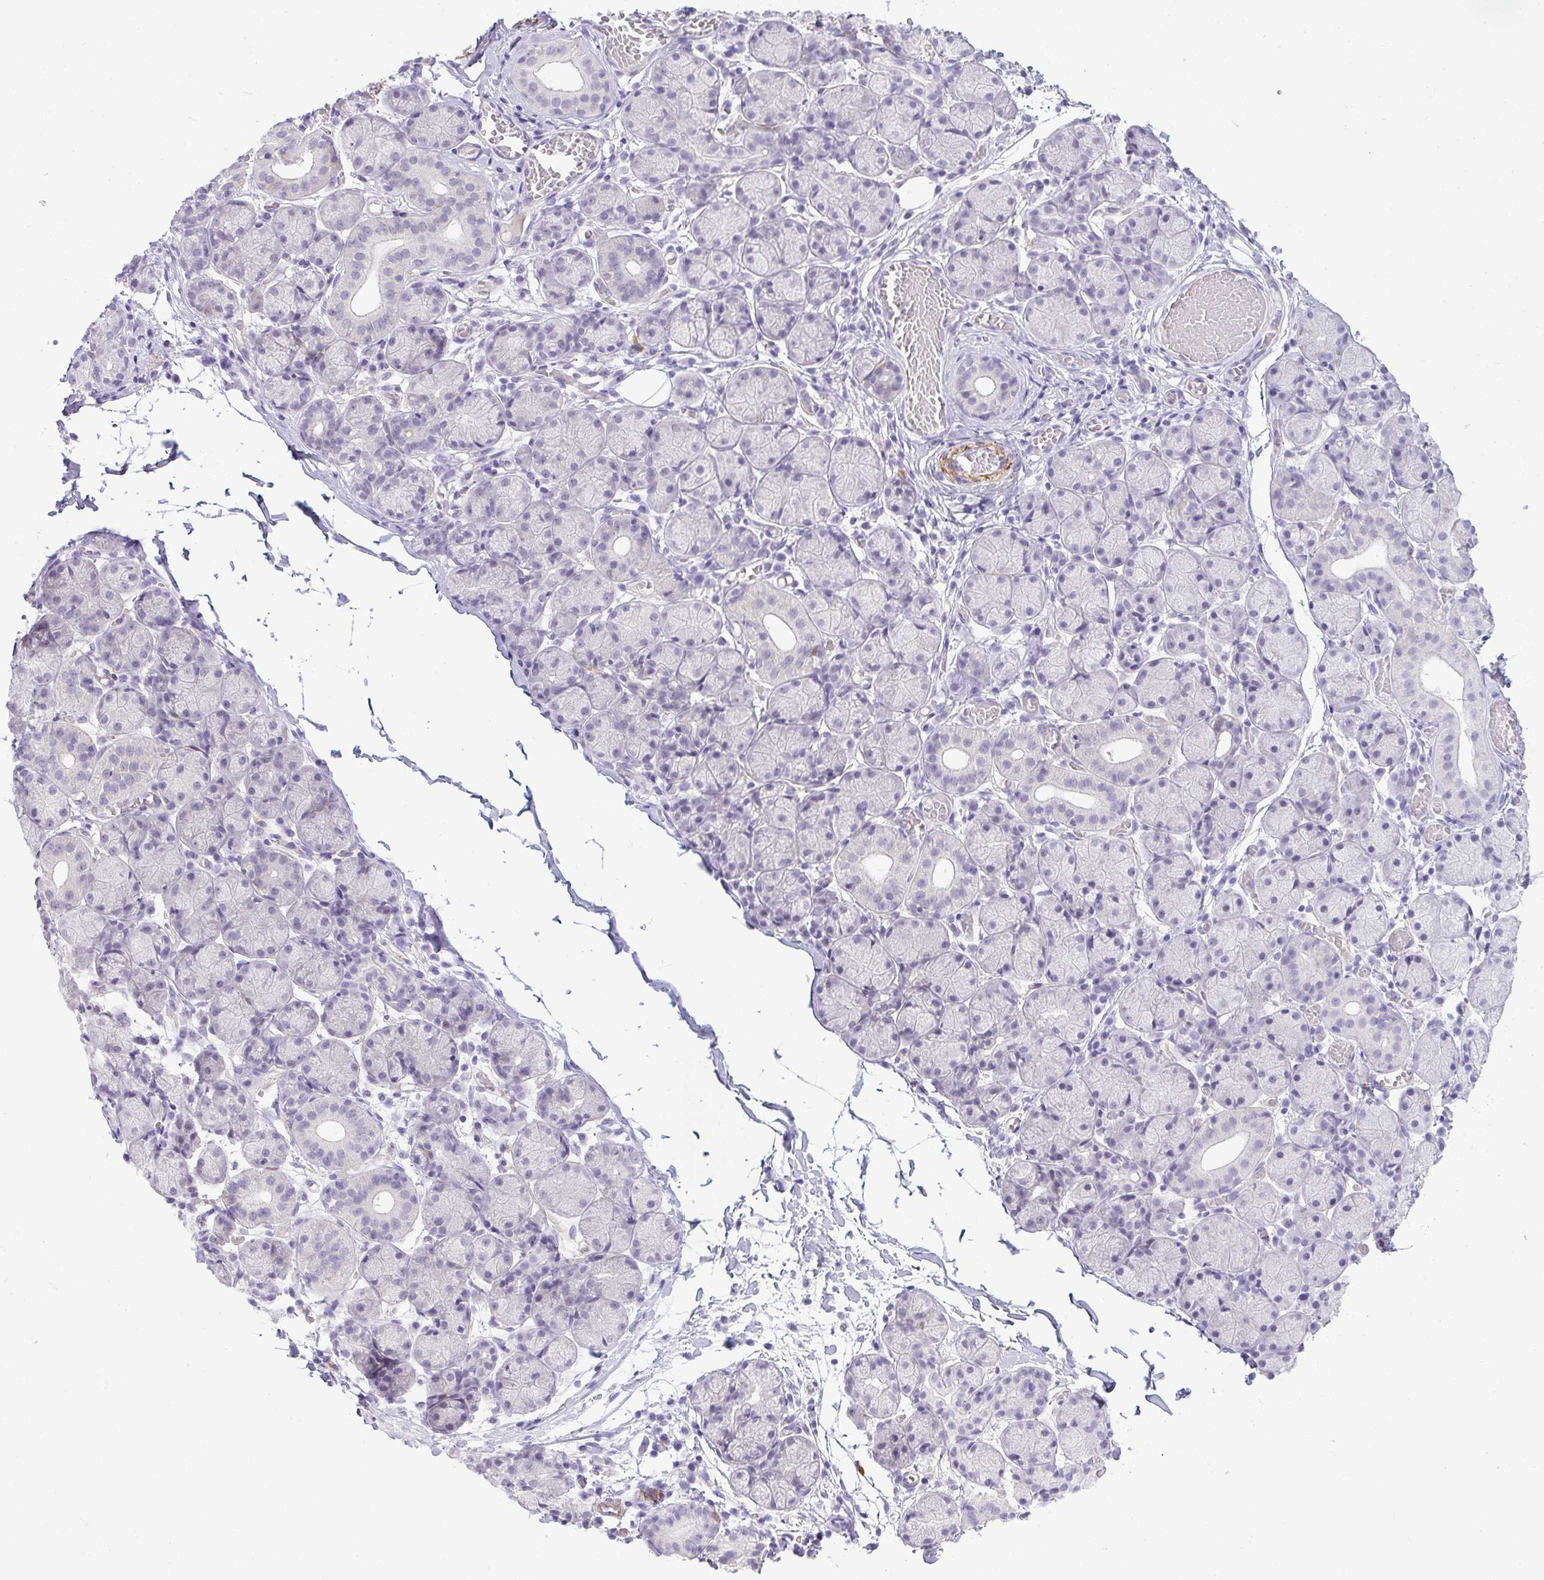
{"staining": {"intensity": "negative", "quantity": "none", "location": "none"}, "tissue": "salivary gland", "cell_type": "Glandular cells", "image_type": "normal", "snomed": [{"axis": "morphology", "description": "Normal tissue, NOS"}, {"axis": "topography", "description": "Salivary gland"}], "caption": "This is an immunohistochemistry (IHC) histopathology image of unremarkable salivary gland. There is no expression in glandular cells.", "gene": "UBE2S", "patient": {"sex": "female", "age": 24}}